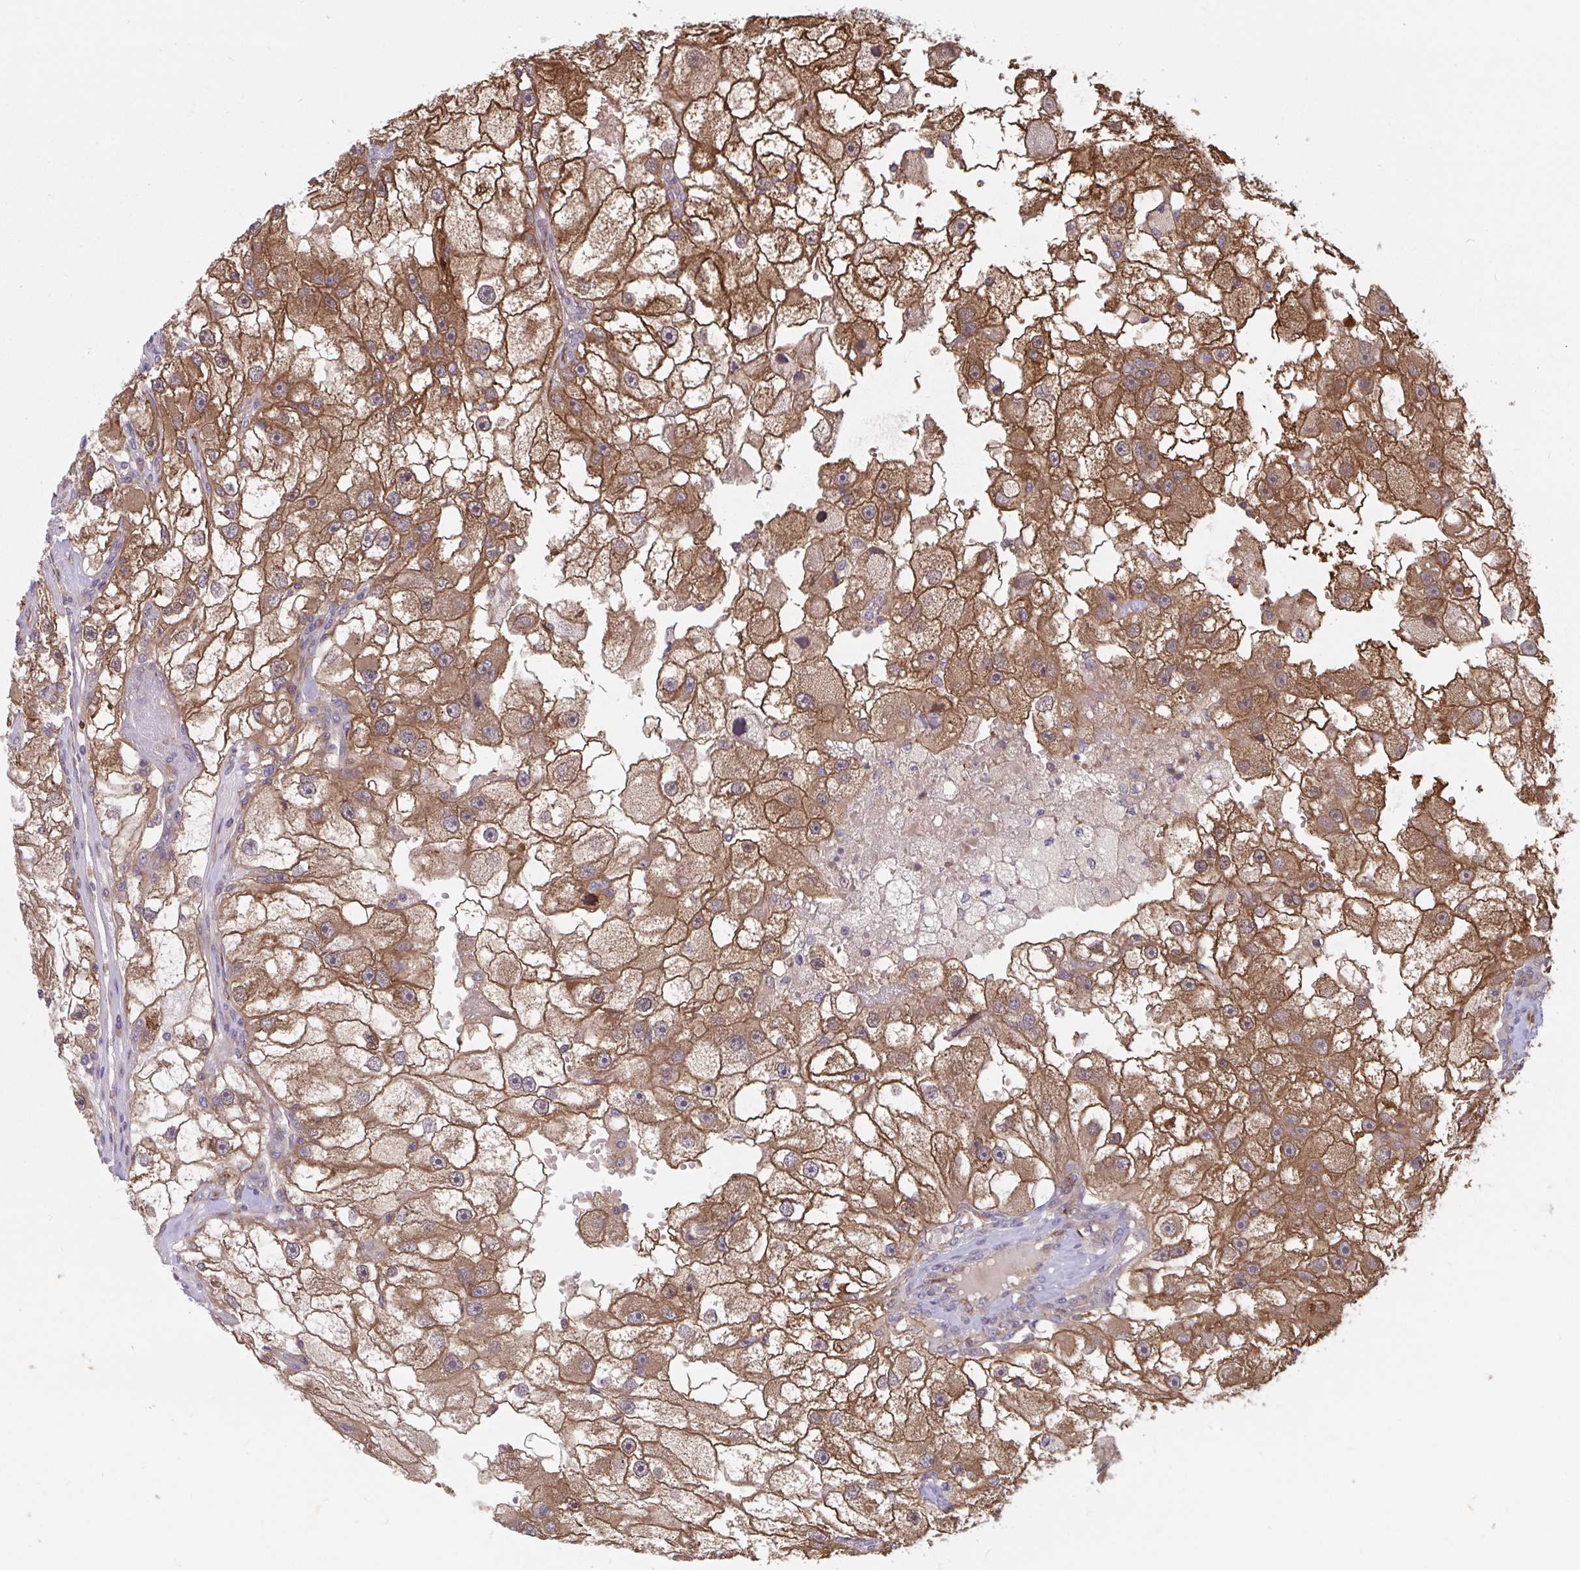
{"staining": {"intensity": "strong", "quantity": ">75%", "location": "cytoplasmic/membranous,nuclear"}, "tissue": "renal cancer", "cell_type": "Tumor cells", "image_type": "cancer", "snomed": [{"axis": "morphology", "description": "Adenocarcinoma, NOS"}, {"axis": "topography", "description": "Kidney"}], "caption": "The immunohistochemical stain shows strong cytoplasmic/membranous and nuclear staining in tumor cells of renal cancer tissue.", "gene": "LMNTD2", "patient": {"sex": "male", "age": 63}}